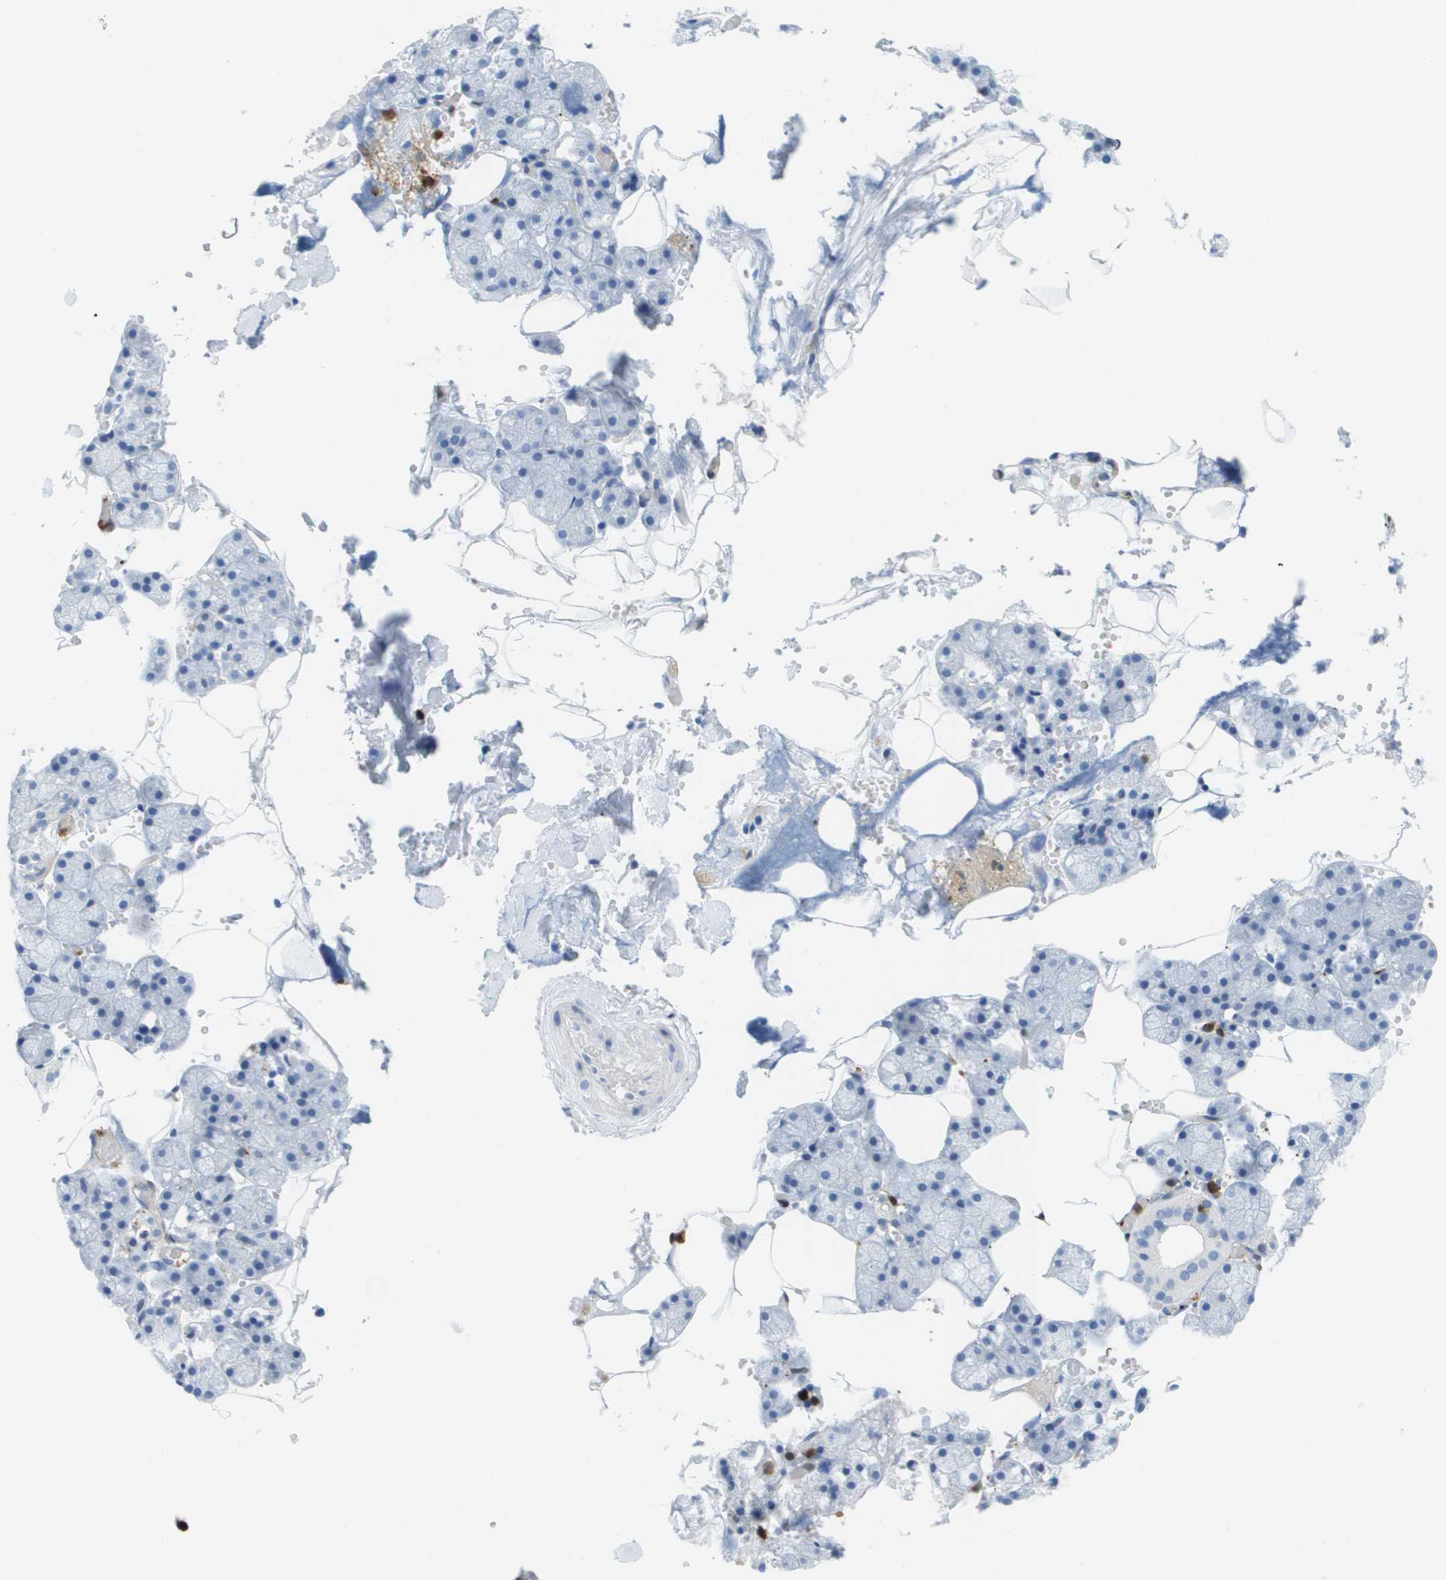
{"staining": {"intensity": "negative", "quantity": "none", "location": "none"}, "tissue": "salivary gland", "cell_type": "Glandular cells", "image_type": "normal", "snomed": [{"axis": "morphology", "description": "Normal tissue, NOS"}, {"axis": "topography", "description": "Salivary gland"}], "caption": "A photomicrograph of salivary gland stained for a protein reveals no brown staining in glandular cells.", "gene": "DOCK5", "patient": {"sex": "male", "age": 62}}